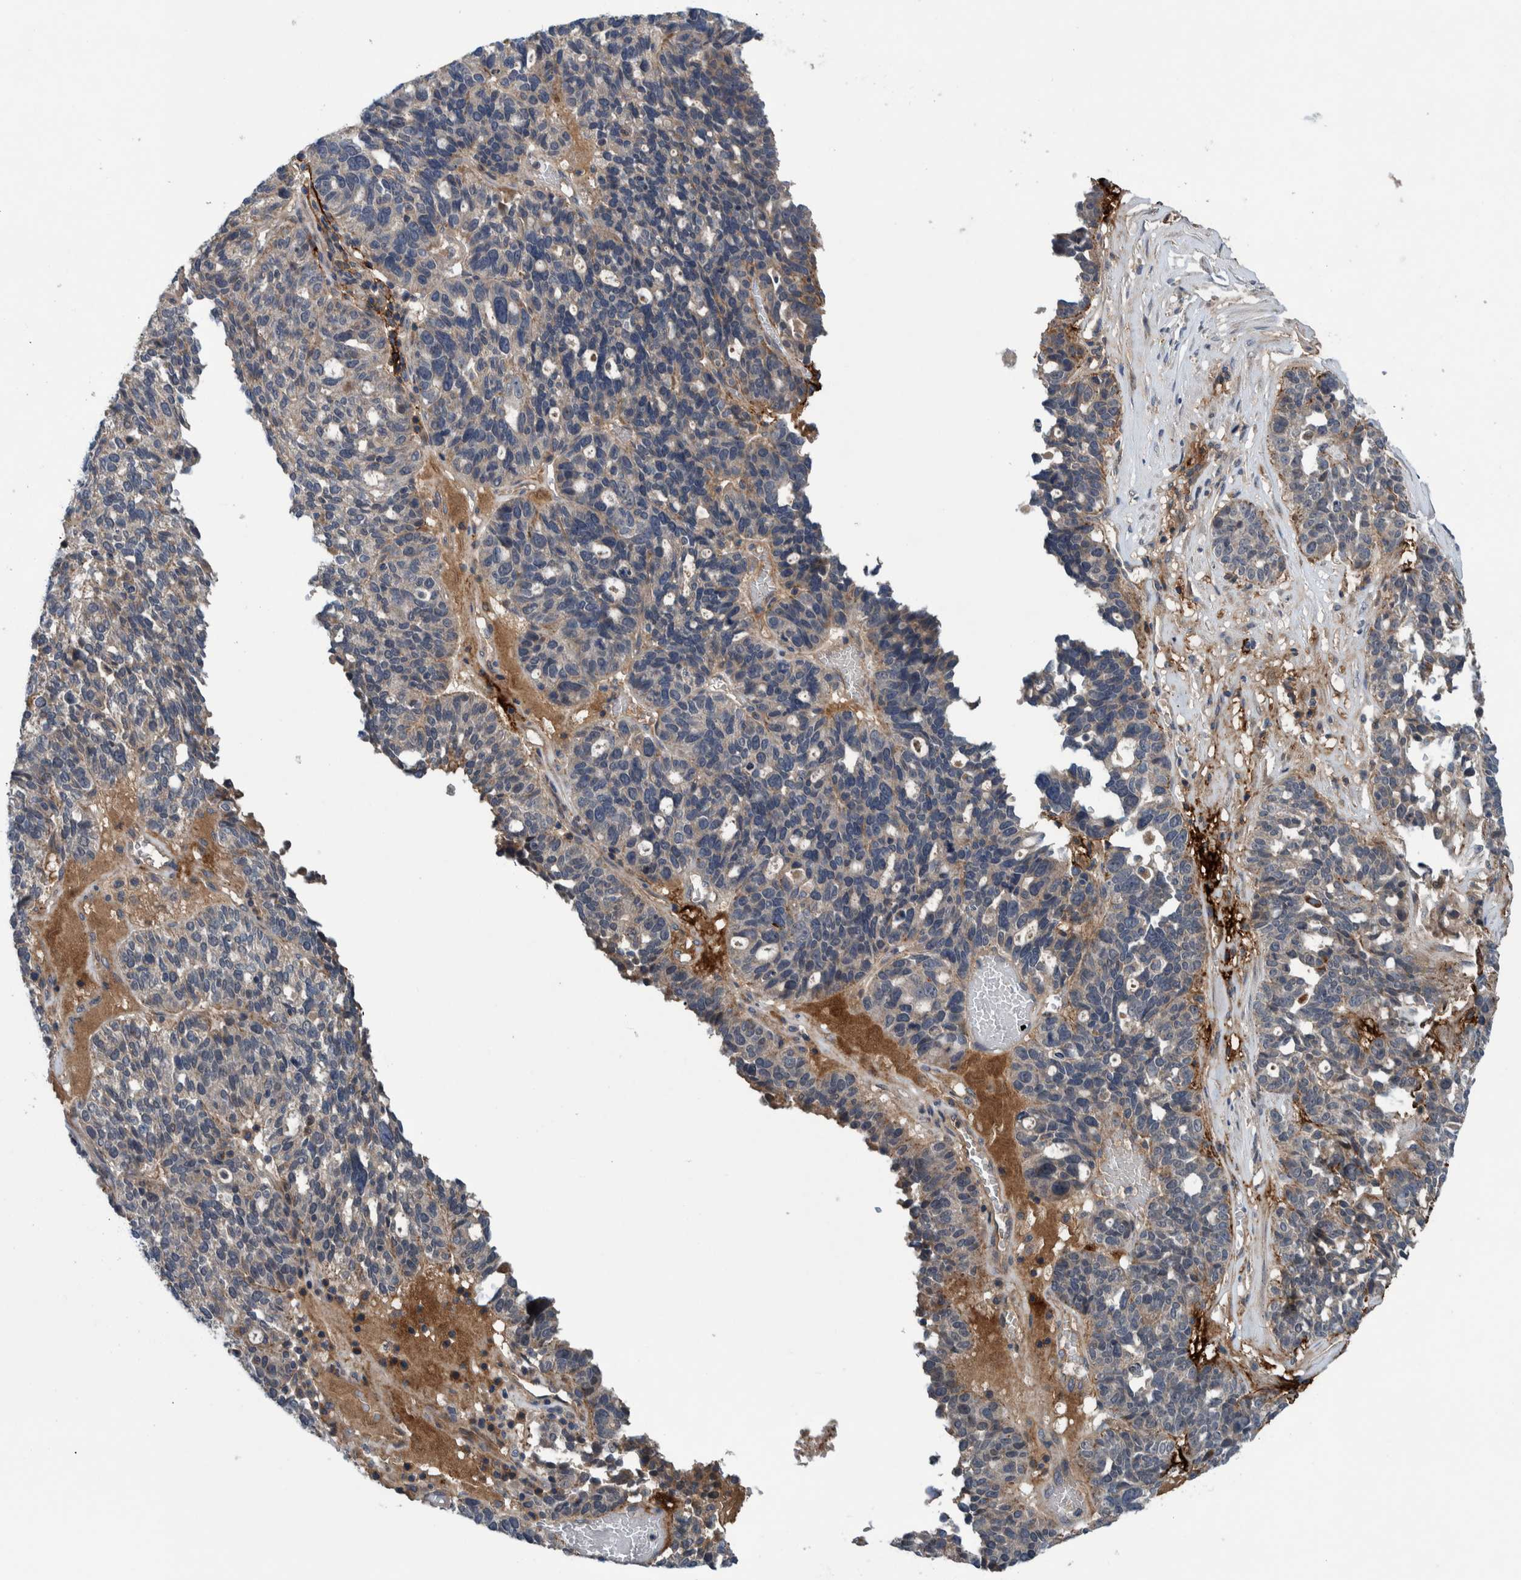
{"staining": {"intensity": "weak", "quantity": "<25%", "location": "cytoplasmic/membranous"}, "tissue": "ovarian cancer", "cell_type": "Tumor cells", "image_type": "cancer", "snomed": [{"axis": "morphology", "description": "Cystadenocarcinoma, serous, NOS"}, {"axis": "topography", "description": "Ovary"}], "caption": "Immunohistochemistry (IHC) of human ovarian serous cystadenocarcinoma demonstrates no expression in tumor cells.", "gene": "ITIH3", "patient": {"sex": "female", "age": 59}}